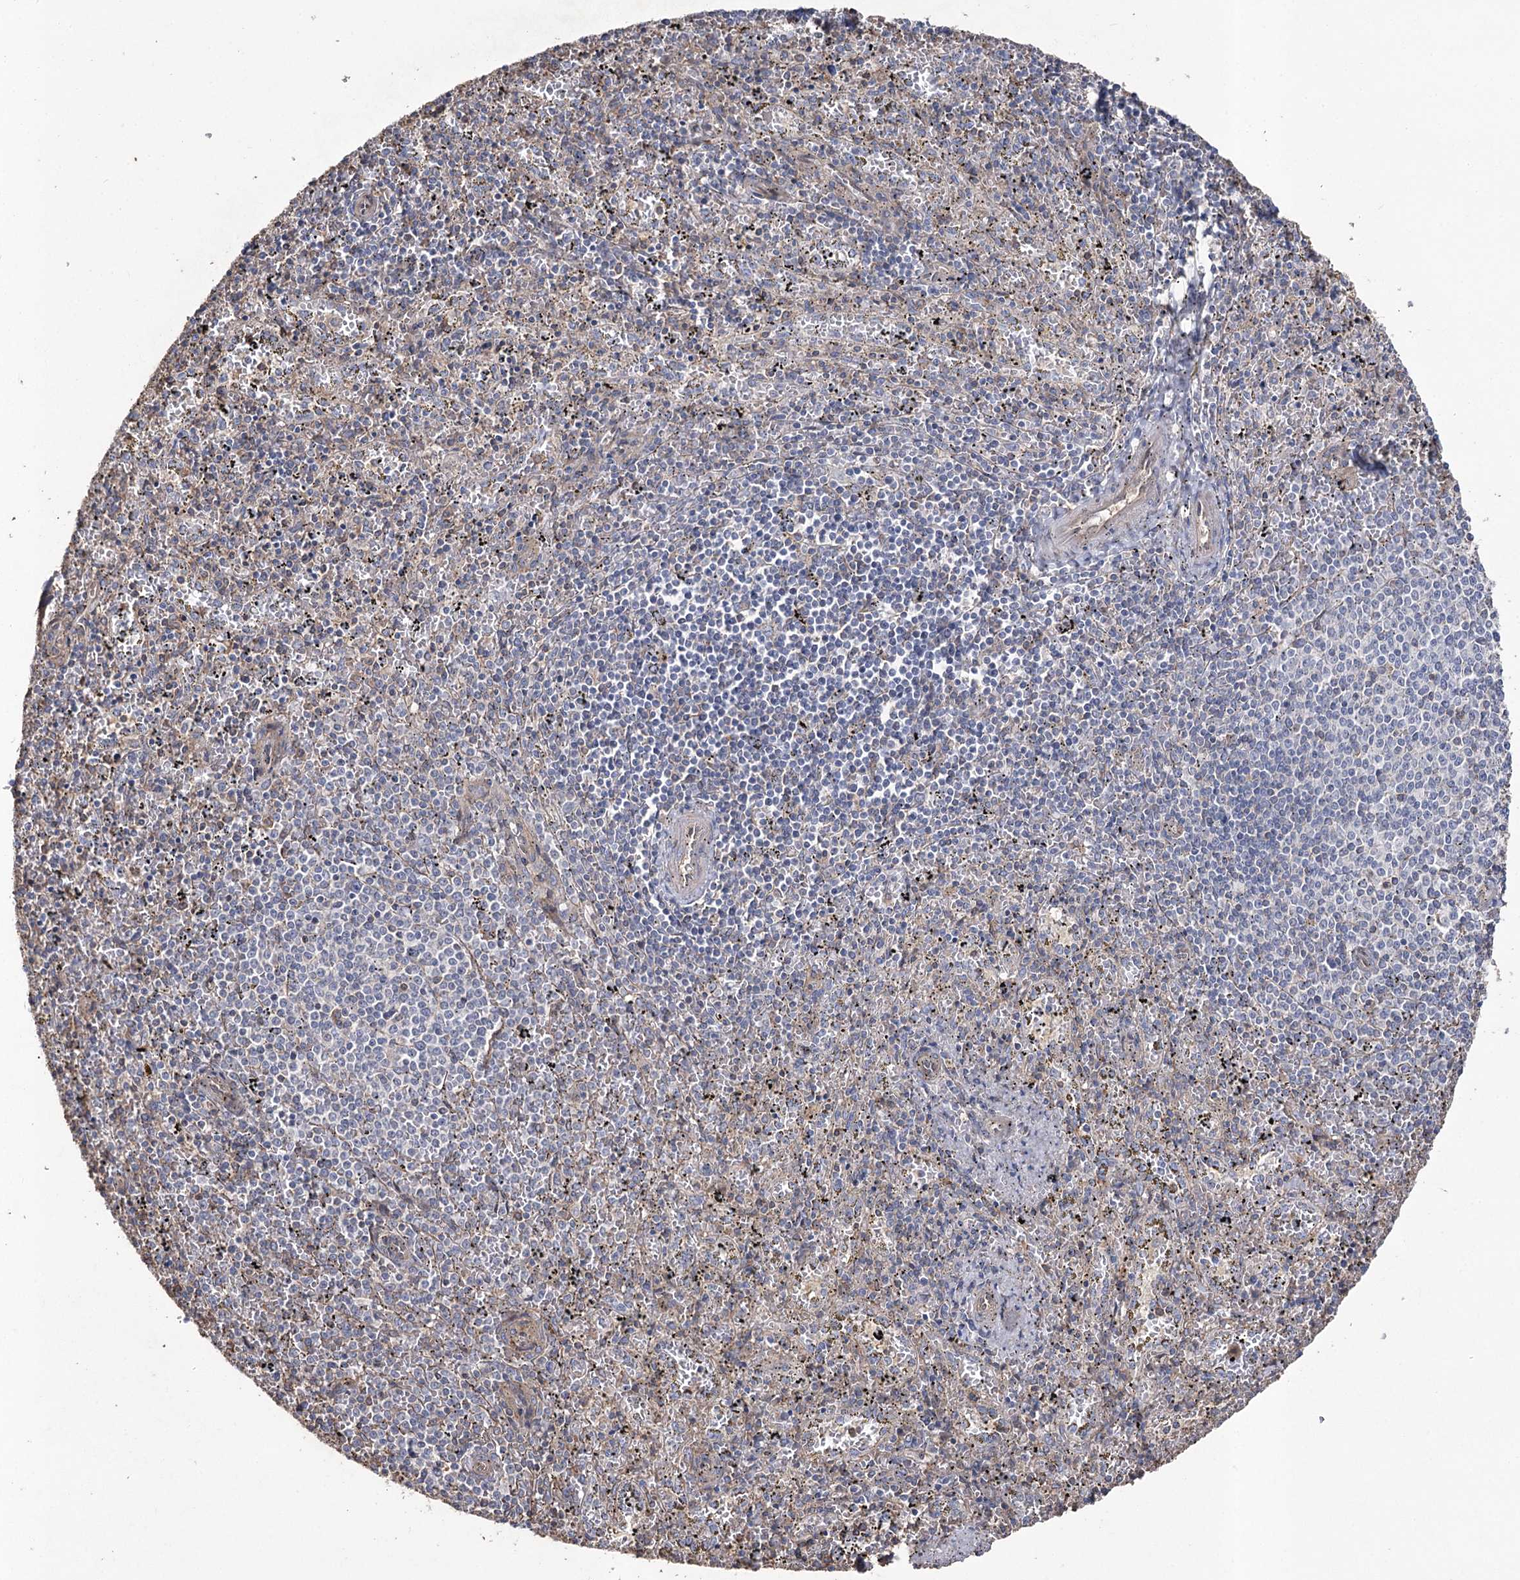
{"staining": {"intensity": "negative", "quantity": "none", "location": "none"}, "tissue": "spleen", "cell_type": "Cells in red pulp", "image_type": "normal", "snomed": [{"axis": "morphology", "description": "Normal tissue, NOS"}, {"axis": "topography", "description": "Spleen"}], "caption": "A micrograph of human spleen is negative for staining in cells in red pulp. (Stains: DAB (3,3'-diaminobenzidine) IHC with hematoxylin counter stain, Microscopy: brightfield microscopy at high magnification).", "gene": "FAM13B", "patient": {"sex": "male", "age": 11}}